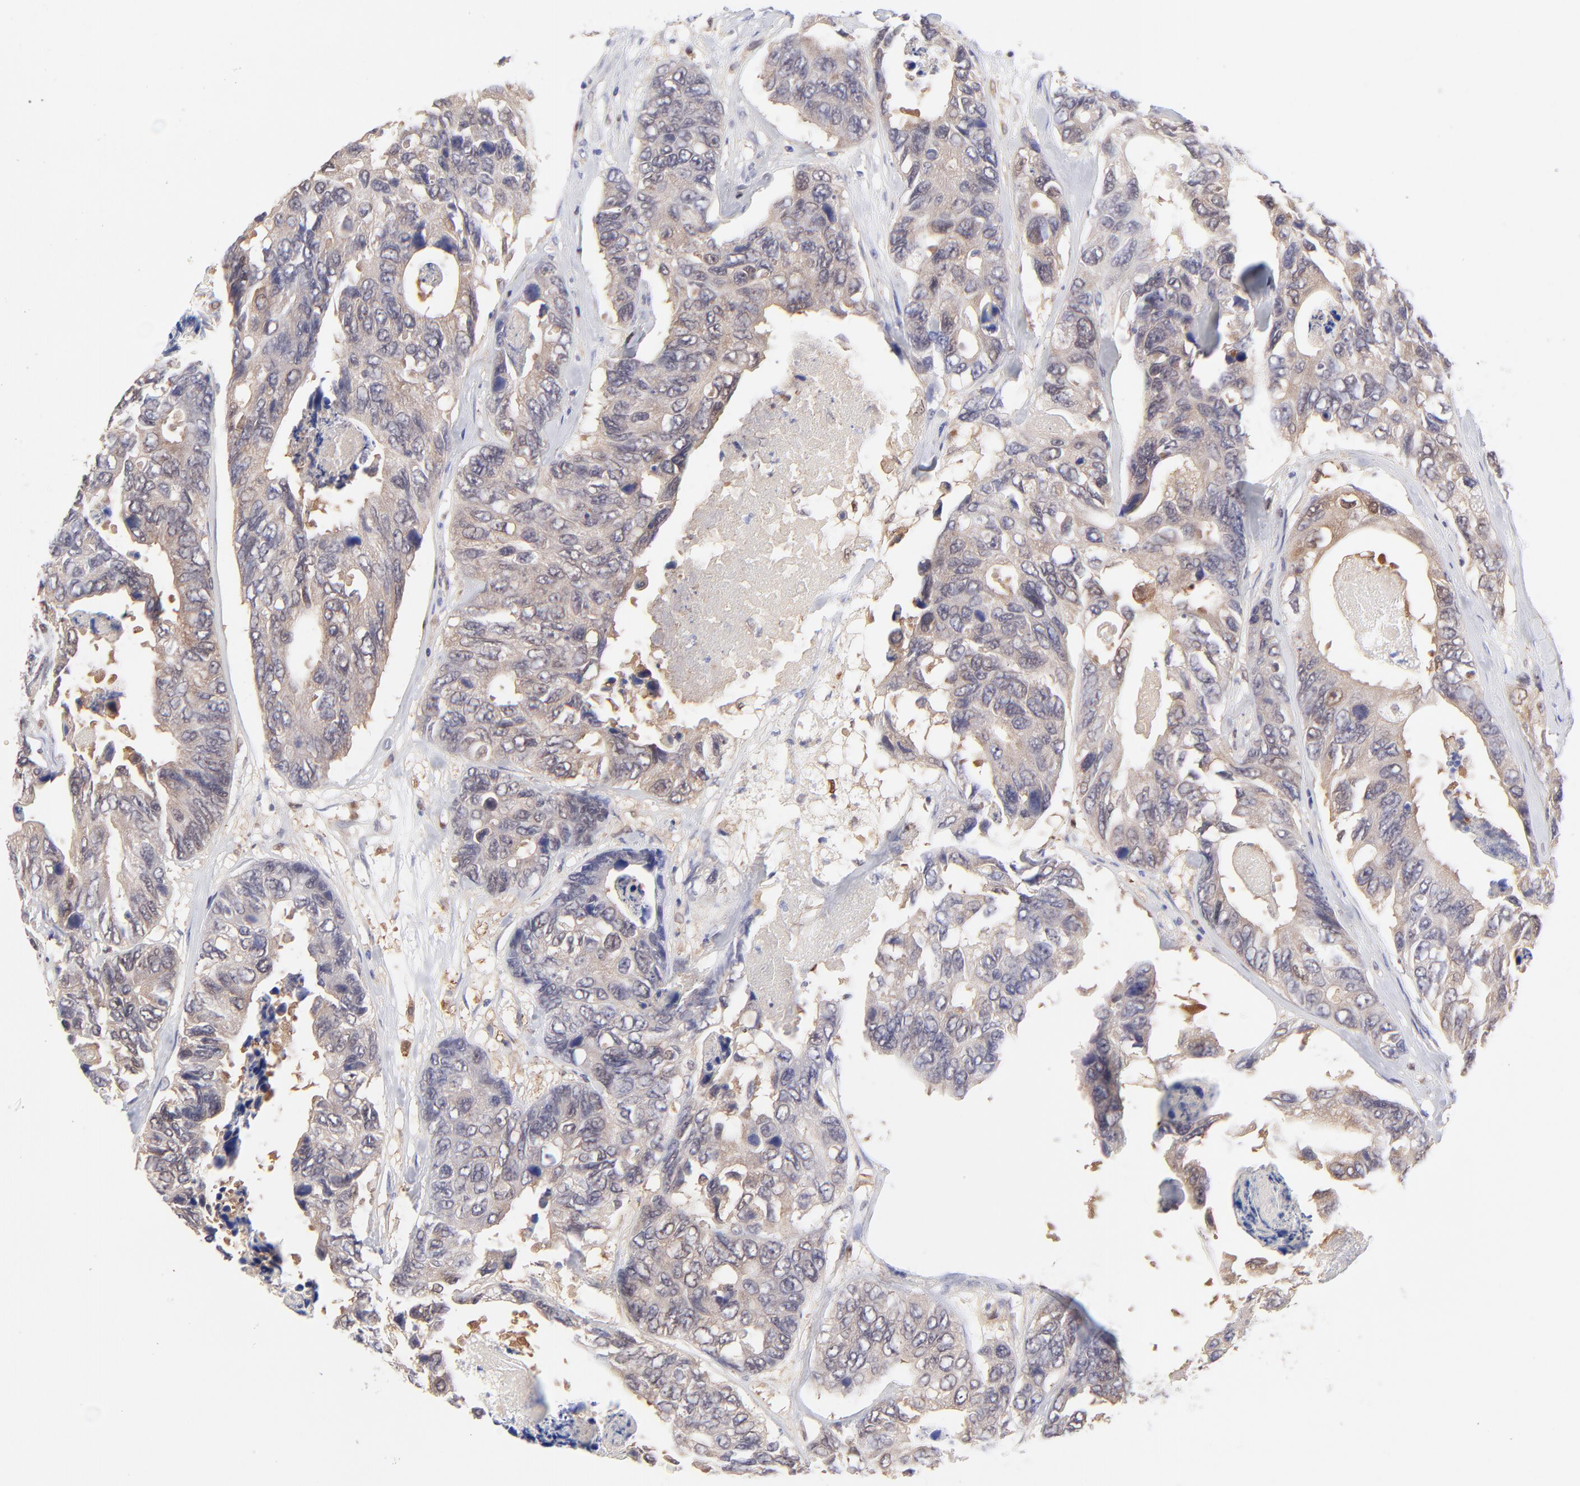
{"staining": {"intensity": "weak", "quantity": ">75%", "location": "cytoplasmic/membranous"}, "tissue": "colorectal cancer", "cell_type": "Tumor cells", "image_type": "cancer", "snomed": [{"axis": "morphology", "description": "Adenocarcinoma, NOS"}, {"axis": "topography", "description": "Colon"}], "caption": "Adenocarcinoma (colorectal) stained with DAB (3,3'-diaminobenzidine) IHC demonstrates low levels of weak cytoplasmic/membranous expression in approximately >75% of tumor cells.", "gene": "HYAL1", "patient": {"sex": "female", "age": 86}}